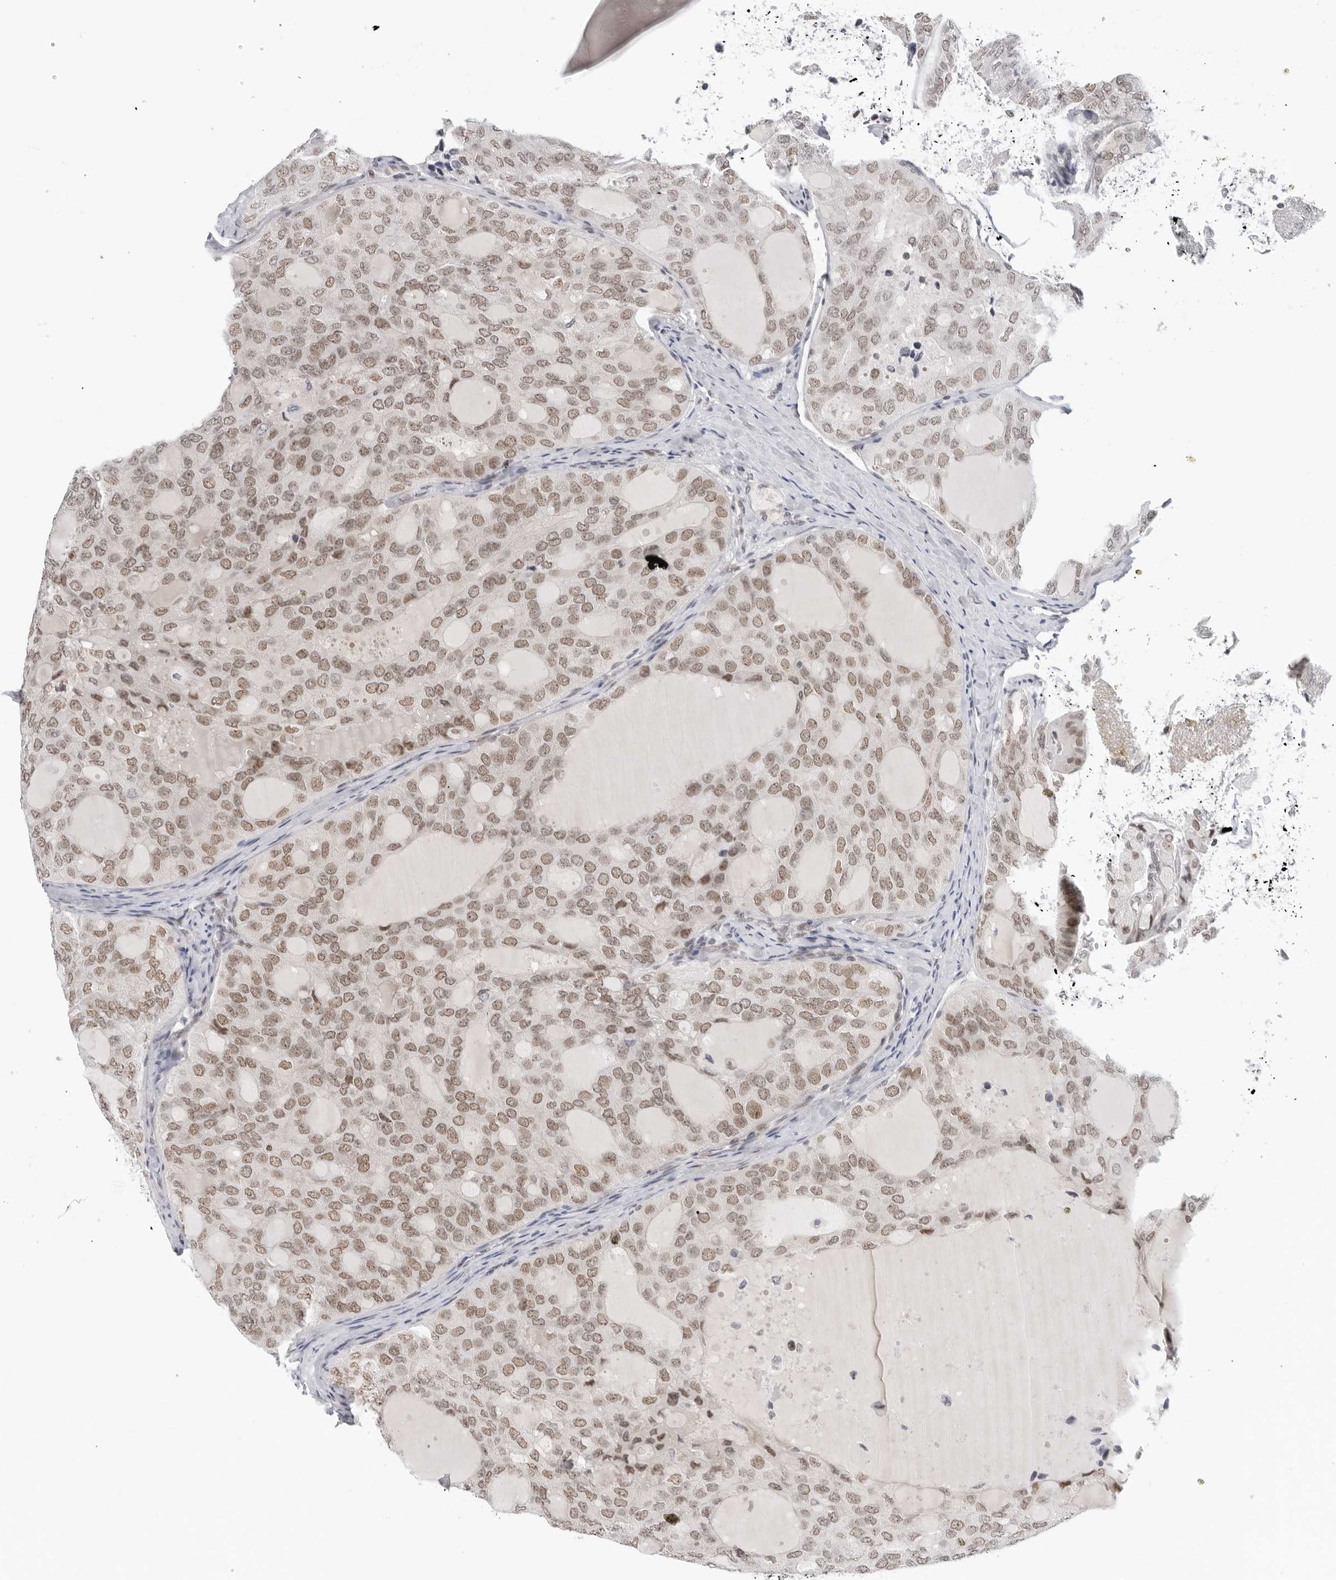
{"staining": {"intensity": "moderate", "quantity": ">75%", "location": "nuclear"}, "tissue": "thyroid cancer", "cell_type": "Tumor cells", "image_type": "cancer", "snomed": [{"axis": "morphology", "description": "Follicular adenoma carcinoma, NOS"}, {"axis": "topography", "description": "Thyroid gland"}], "caption": "Thyroid cancer (follicular adenoma carcinoma) stained with a brown dye shows moderate nuclear positive staining in about >75% of tumor cells.", "gene": "FOXK2", "patient": {"sex": "male", "age": 75}}